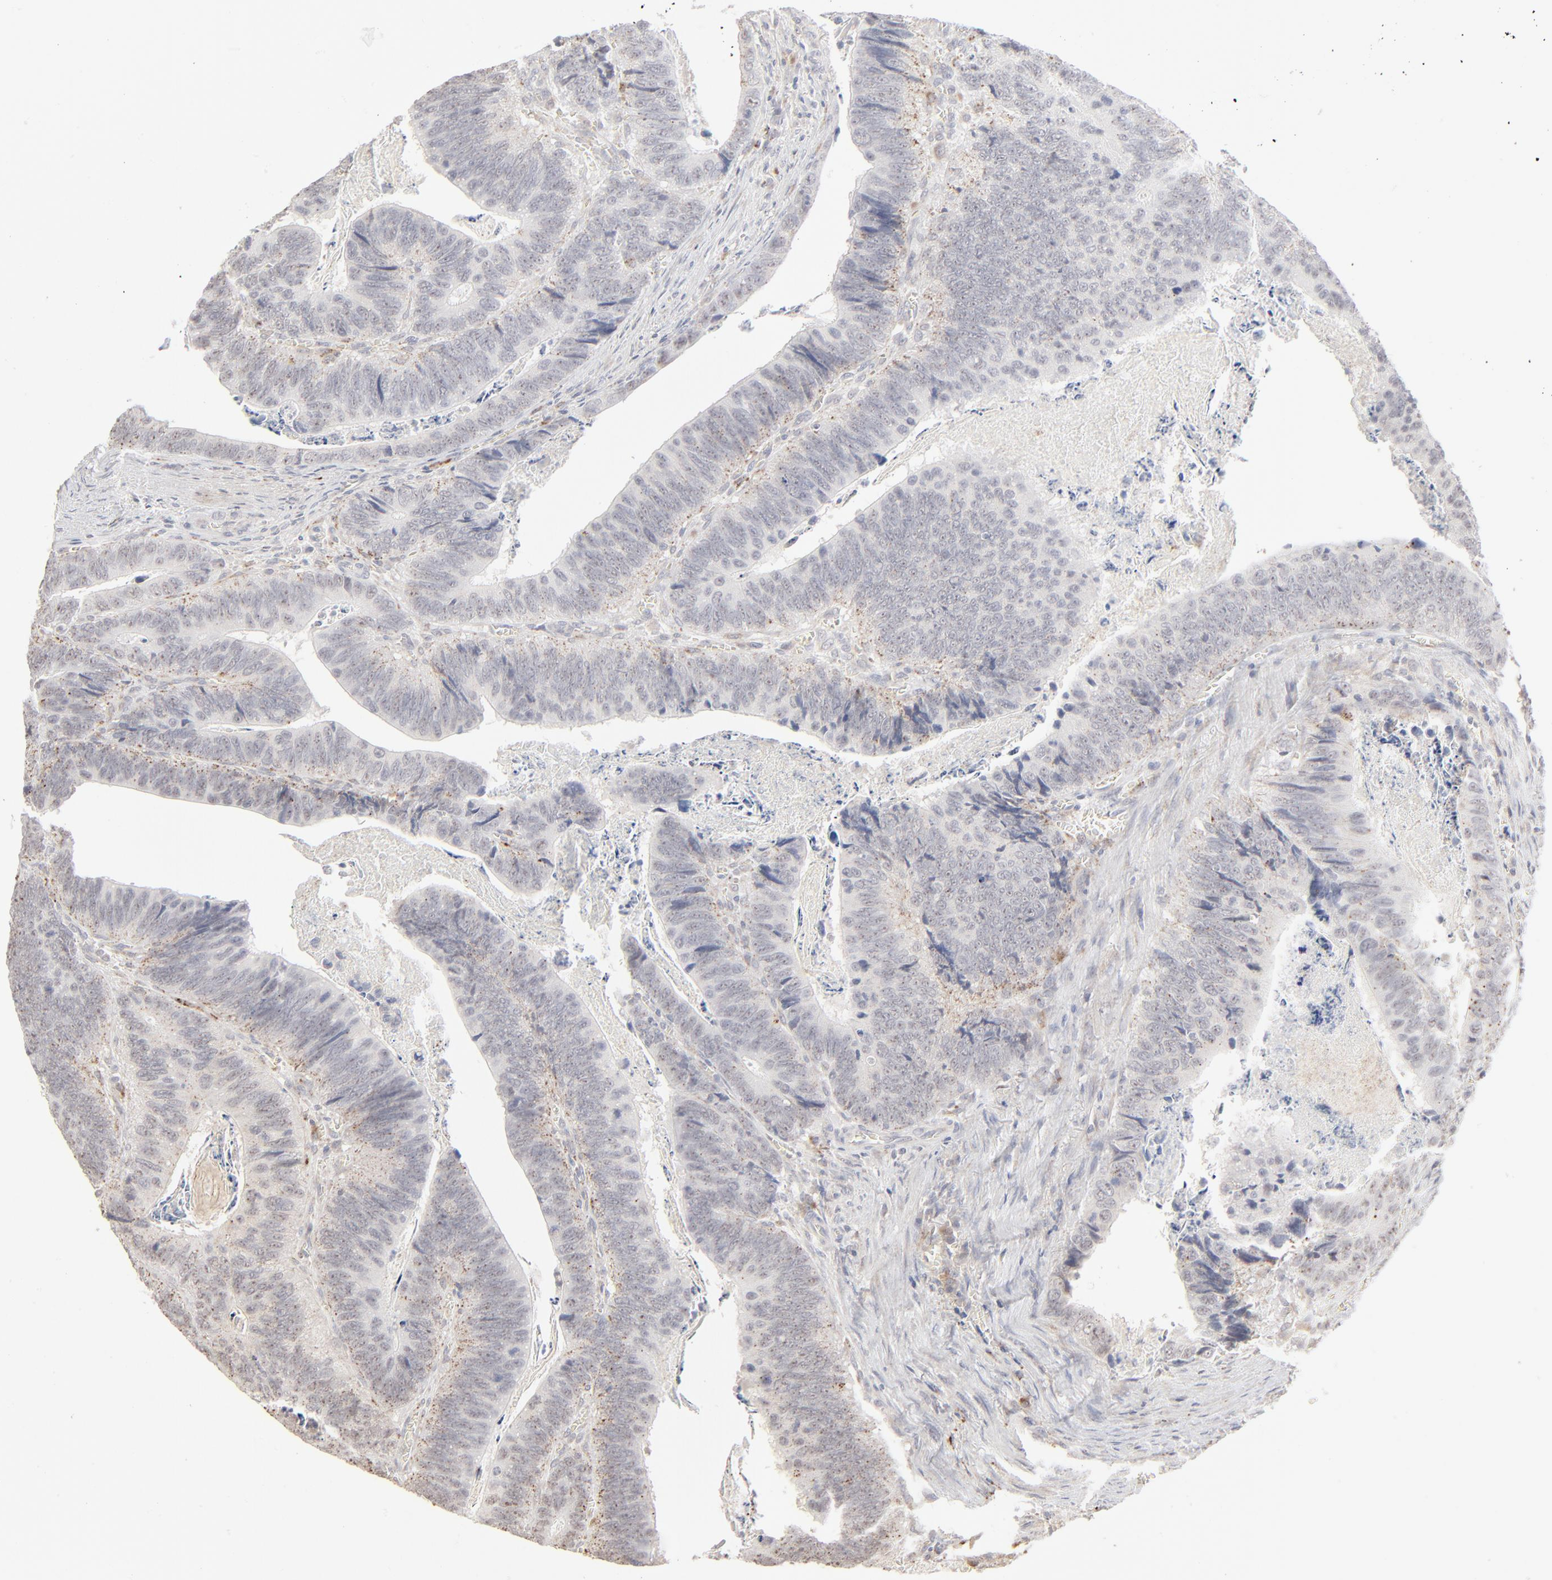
{"staining": {"intensity": "weak", "quantity": "25%-75%", "location": "cytoplasmic/membranous"}, "tissue": "colorectal cancer", "cell_type": "Tumor cells", "image_type": "cancer", "snomed": [{"axis": "morphology", "description": "Adenocarcinoma, NOS"}, {"axis": "topography", "description": "Colon"}], "caption": "The histopathology image exhibits a brown stain indicating the presence of a protein in the cytoplasmic/membranous of tumor cells in colorectal cancer (adenocarcinoma).", "gene": "POMT2", "patient": {"sex": "male", "age": 72}}